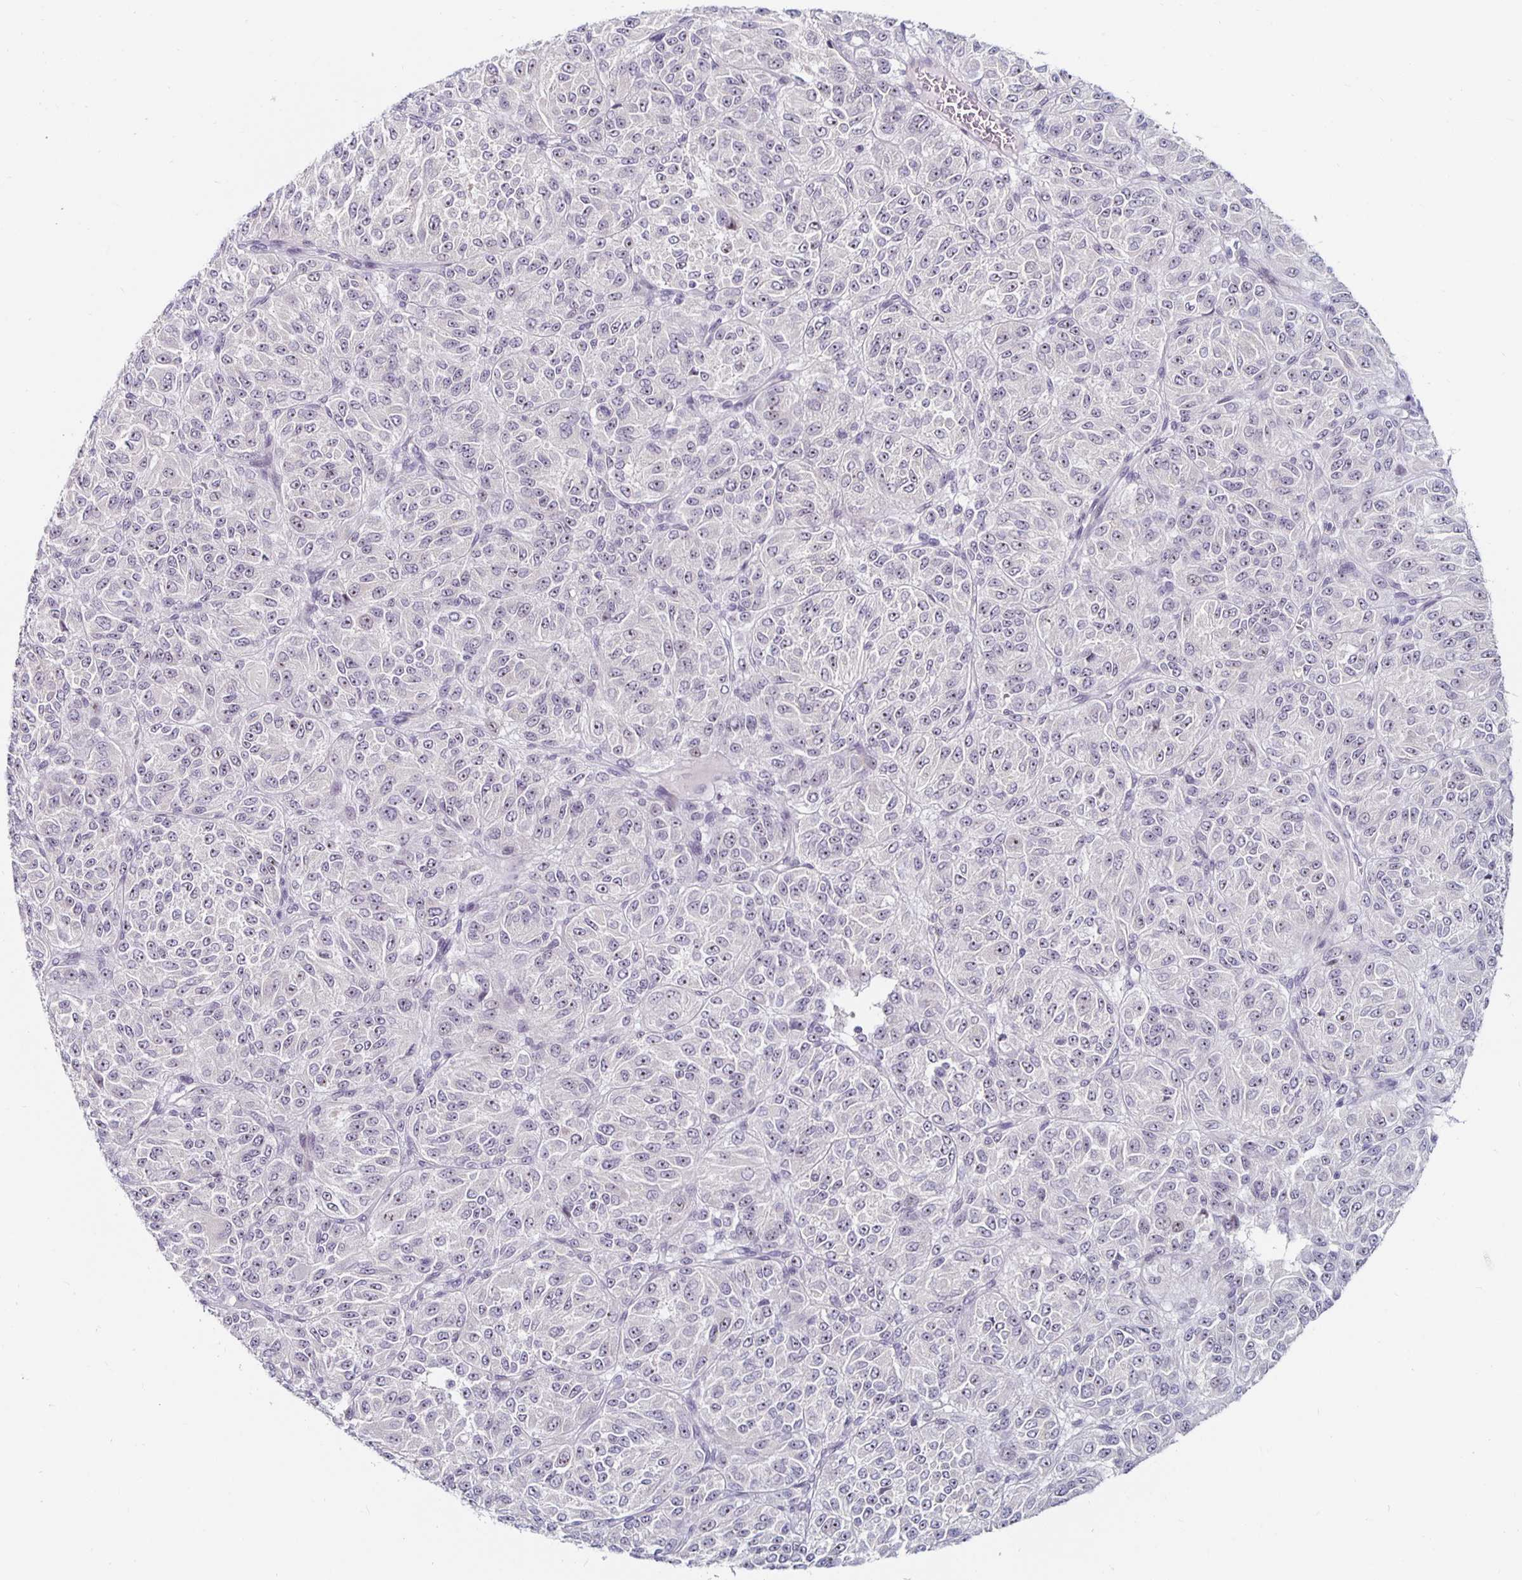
{"staining": {"intensity": "weak", "quantity": "25%-75%", "location": "nuclear"}, "tissue": "melanoma", "cell_type": "Tumor cells", "image_type": "cancer", "snomed": [{"axis": "morphology", "description": "Malignant melanoma, Metastatic site"}, {"axis": "topography", "description": "Brain"}], "caption": "Weak nuclear staining is present in approximately 25%-75% of tumor cells in malignant melanoma (metastatic site).", "gene": "NUP85", "patient": {"sex": "female", "age": 56}}